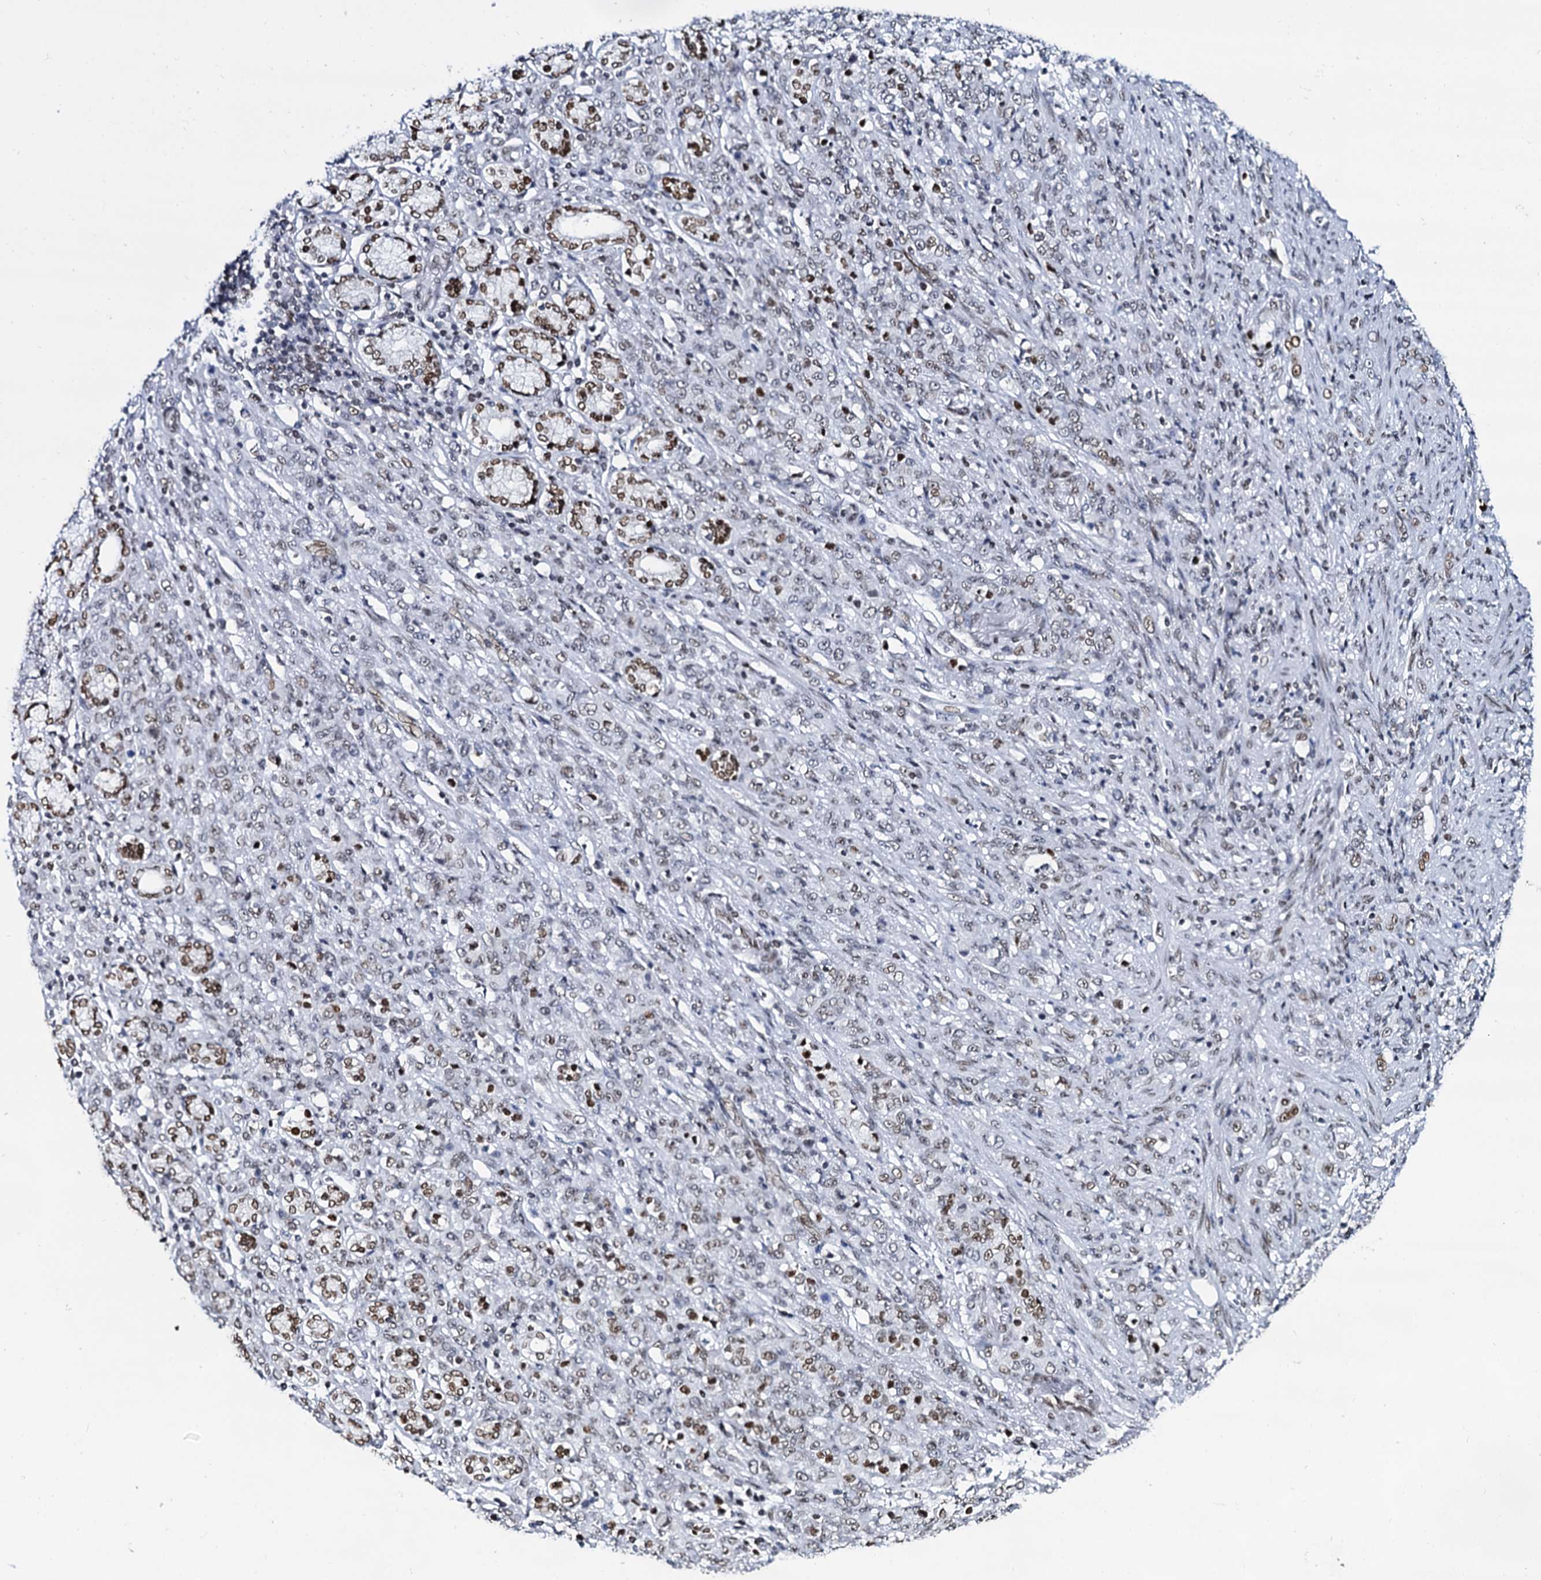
{"staining": {"intensity": "moderate", "quantity": "<25%", "location": "nuclear"}, "tissue": "stomach cancer", "cell_type": "Tumor cells", "image_type": "cancer", "snomed": [{"axis": "morphology", "description": "Adenocarcinoma, NOS"}, {"axis": "topography", "description": "Stomach"}], "caption": "A high-resolution histopathology image shows immunohistochemistry (IHC) staining of adenocarcinoma (stomach), which exhibits moderate nuclear positivity in about <25% of tumor cells.", "gene": "CMAS", "patient": {"sex": "female", "age": 79}}